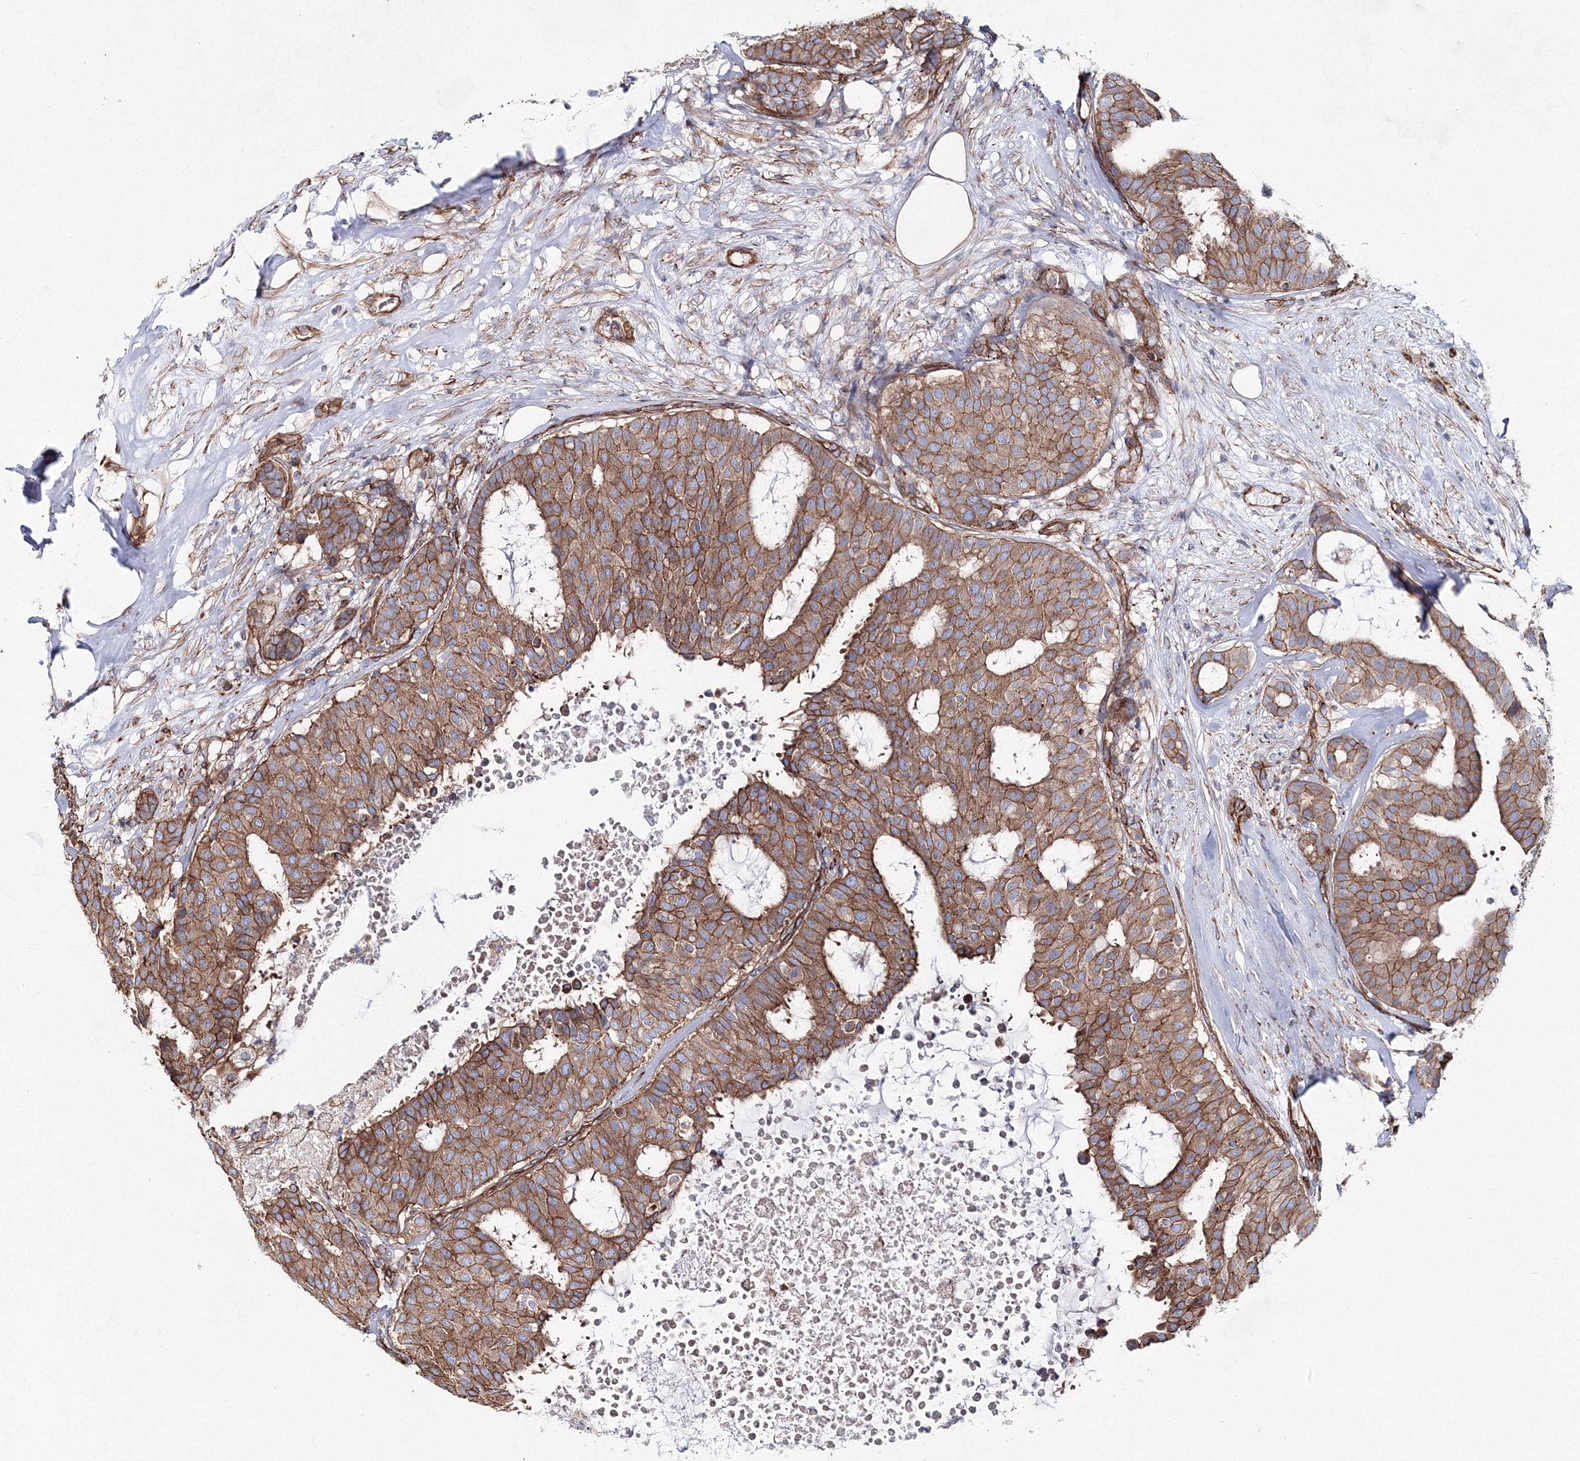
{"staining": {"intensity": "moderate", "quantity": ">75%", "location": "cytoplasmic/membranous"}, "tissue": "breast cancer", "cell_type": "Tumor cells", "image_type": "cancer", "snomed": [{"axis": "morphology", "description": "Duct carcinoma"}, {"axis": "topography", "description": "Breast"}], "caption": "Breast cancer stained with a protein marker shows moderate staining in tumor cells.", "gene": "ANKRD37", "patient": {"sex": "female", "age": 75}}